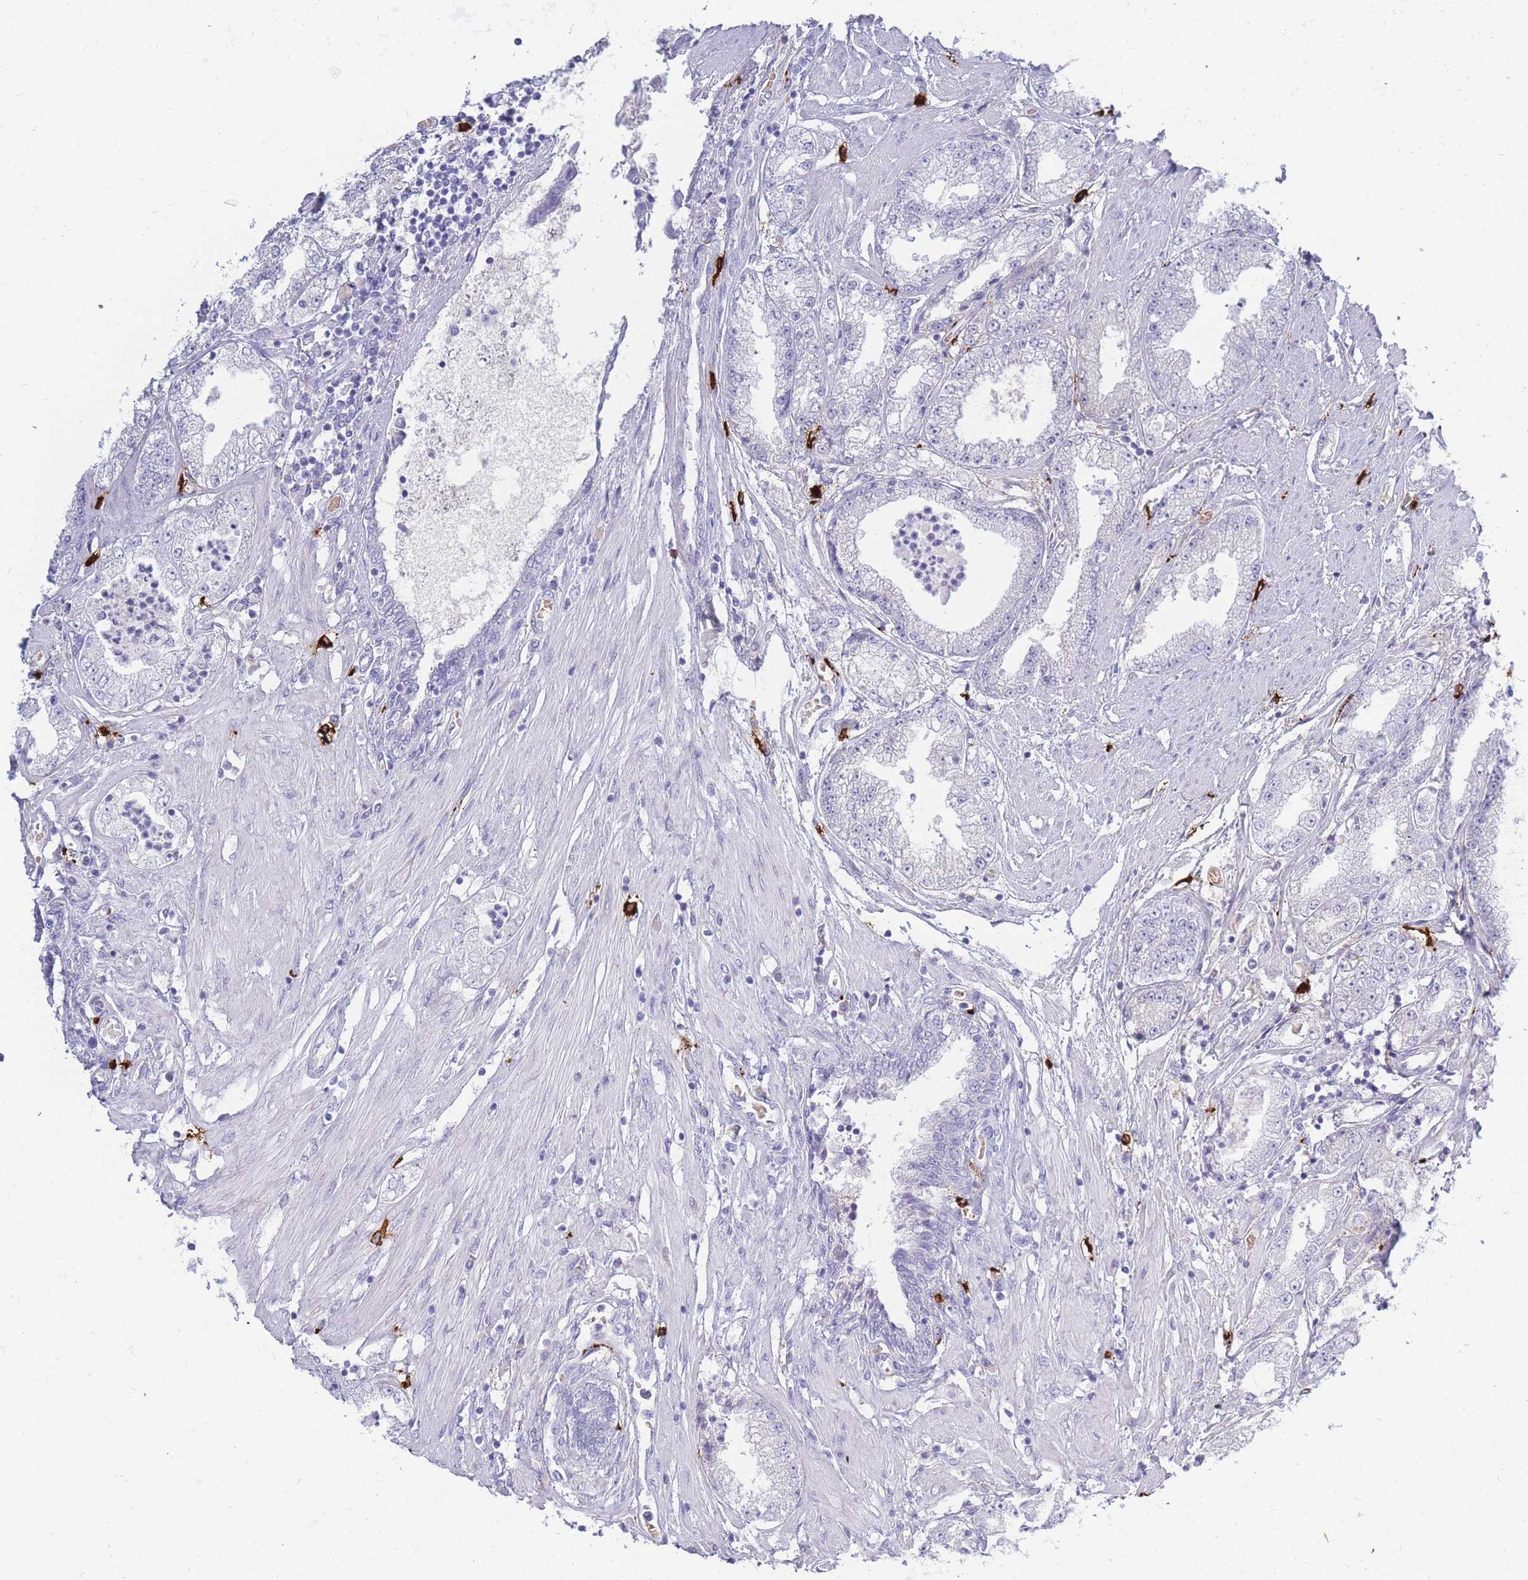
{"staining": {"intensity": "negative", "quantity": "none", "location": "none"}, "tissue": "prostate cancer", "cell_type": "Tumor cells", "image_type": "cancer", "snomed": [{"axis": "morphology", "description": "Adenocarcinoma, High grade"}, {"axis": "topography", "description": "Prostate"}], "caption": "Protein analysis of prostate cancer (adenocarcinoma (high-grade)) displays no significant expression in tumor cells.", "gene": "TPSD1", "patient": {"sex": "male", "age": 69}}